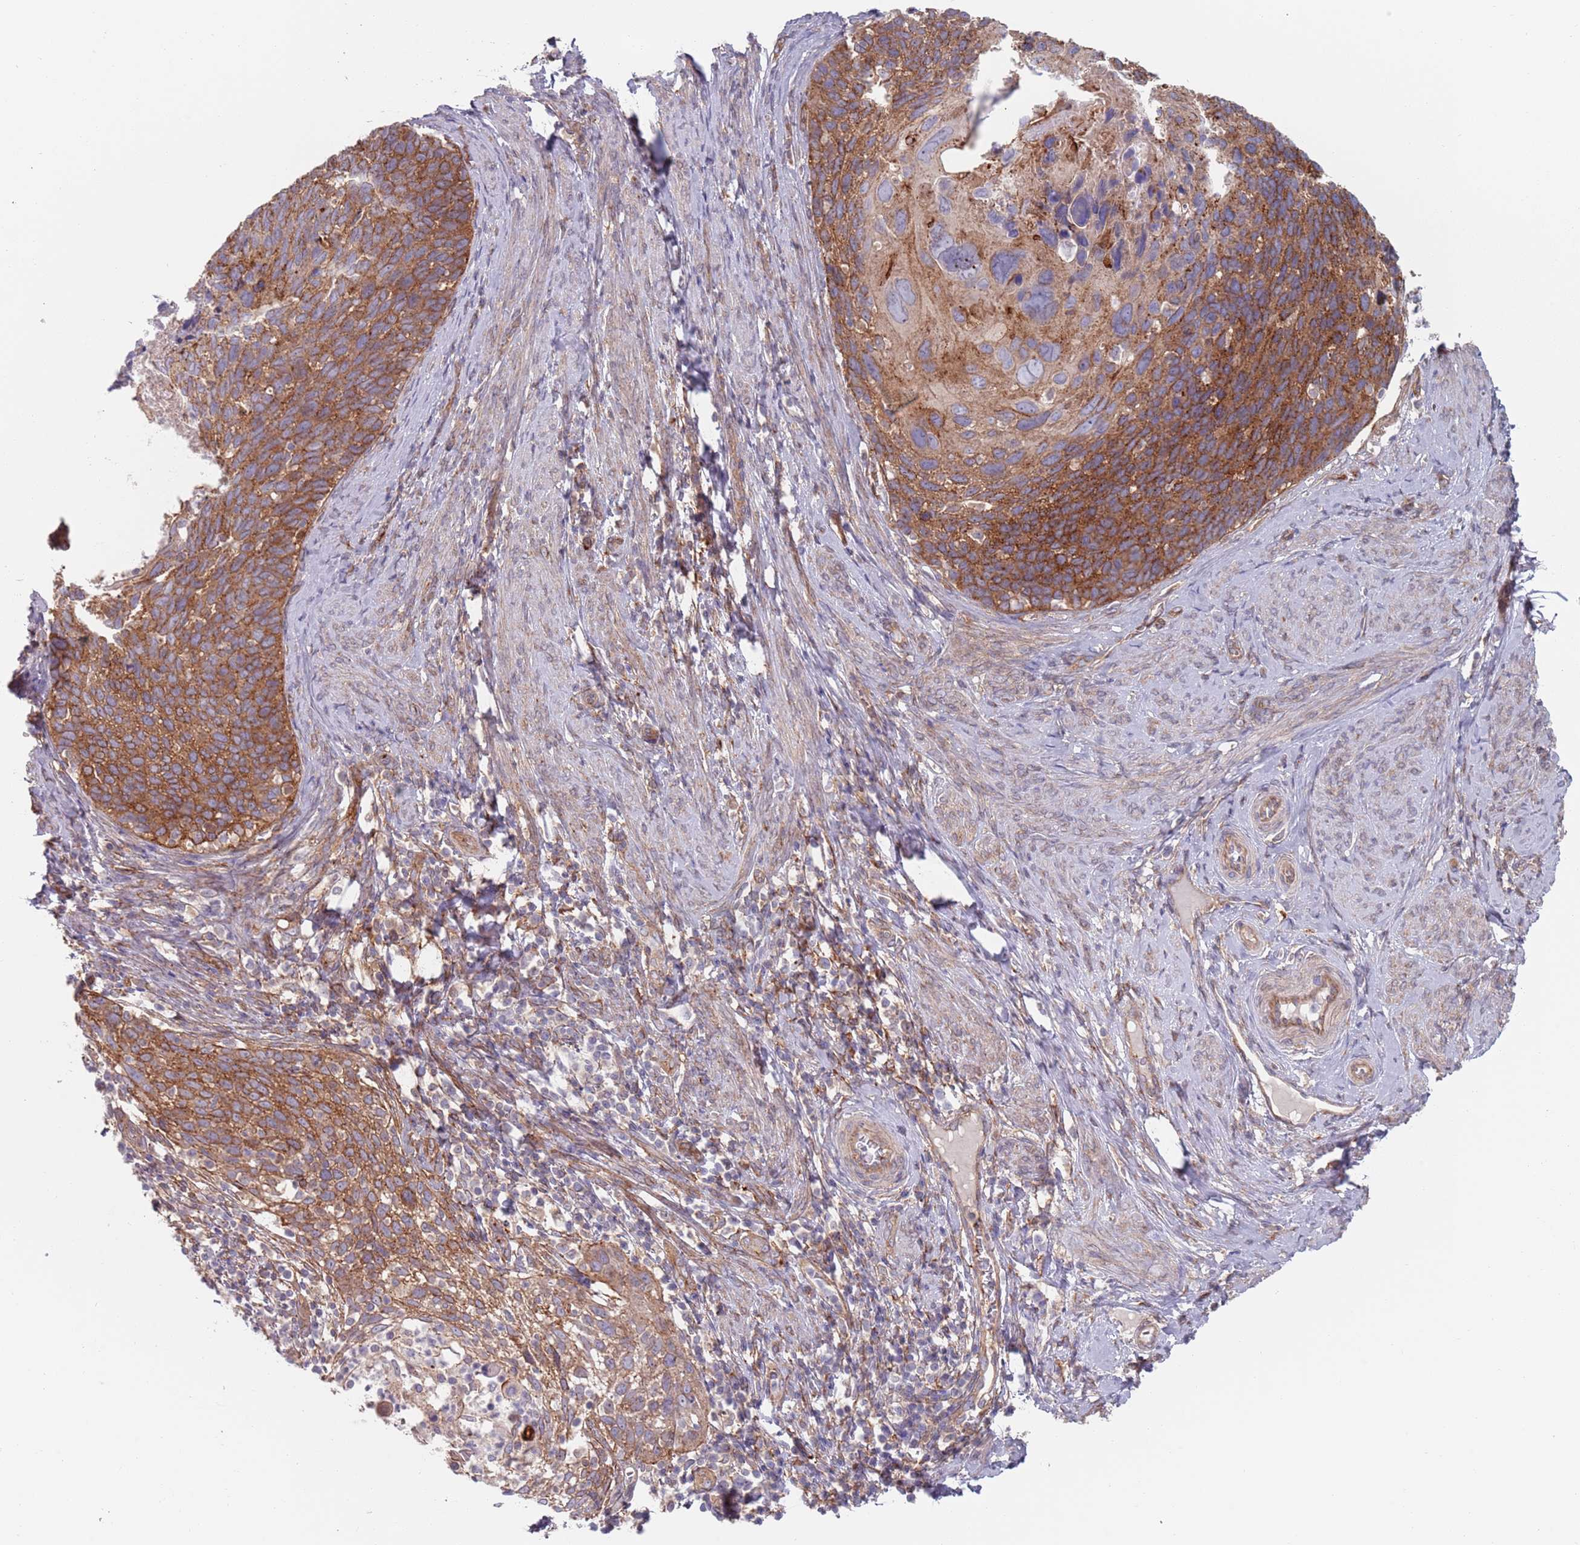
{"staining": {"intensity": "strong", "quantity": ">75%", "location": "cytoplasmic/membranous"}, "tissue": "cervical cancer", "cell_type": "Tumor cells", "image_type": "cancer", "snomed": [{"axis": "morphology", "description": "Squamous cell carcinoma, NOS"}, {"axis": "topography", "description": "Cervix"}], "caption": "Brown immunohistochemical staining in cervical cancer demonstrates strong cytoplasmic/membranous expression in about >75% of tumor cells. The protein is stained brown, and the nuclei are stained in blue (DAB (3,3'-diaminobenzidine) IHC with brightfield microscopy, high magnification).", "gene": "APPL2", "patient": {"sex": "female", "age": 80}}